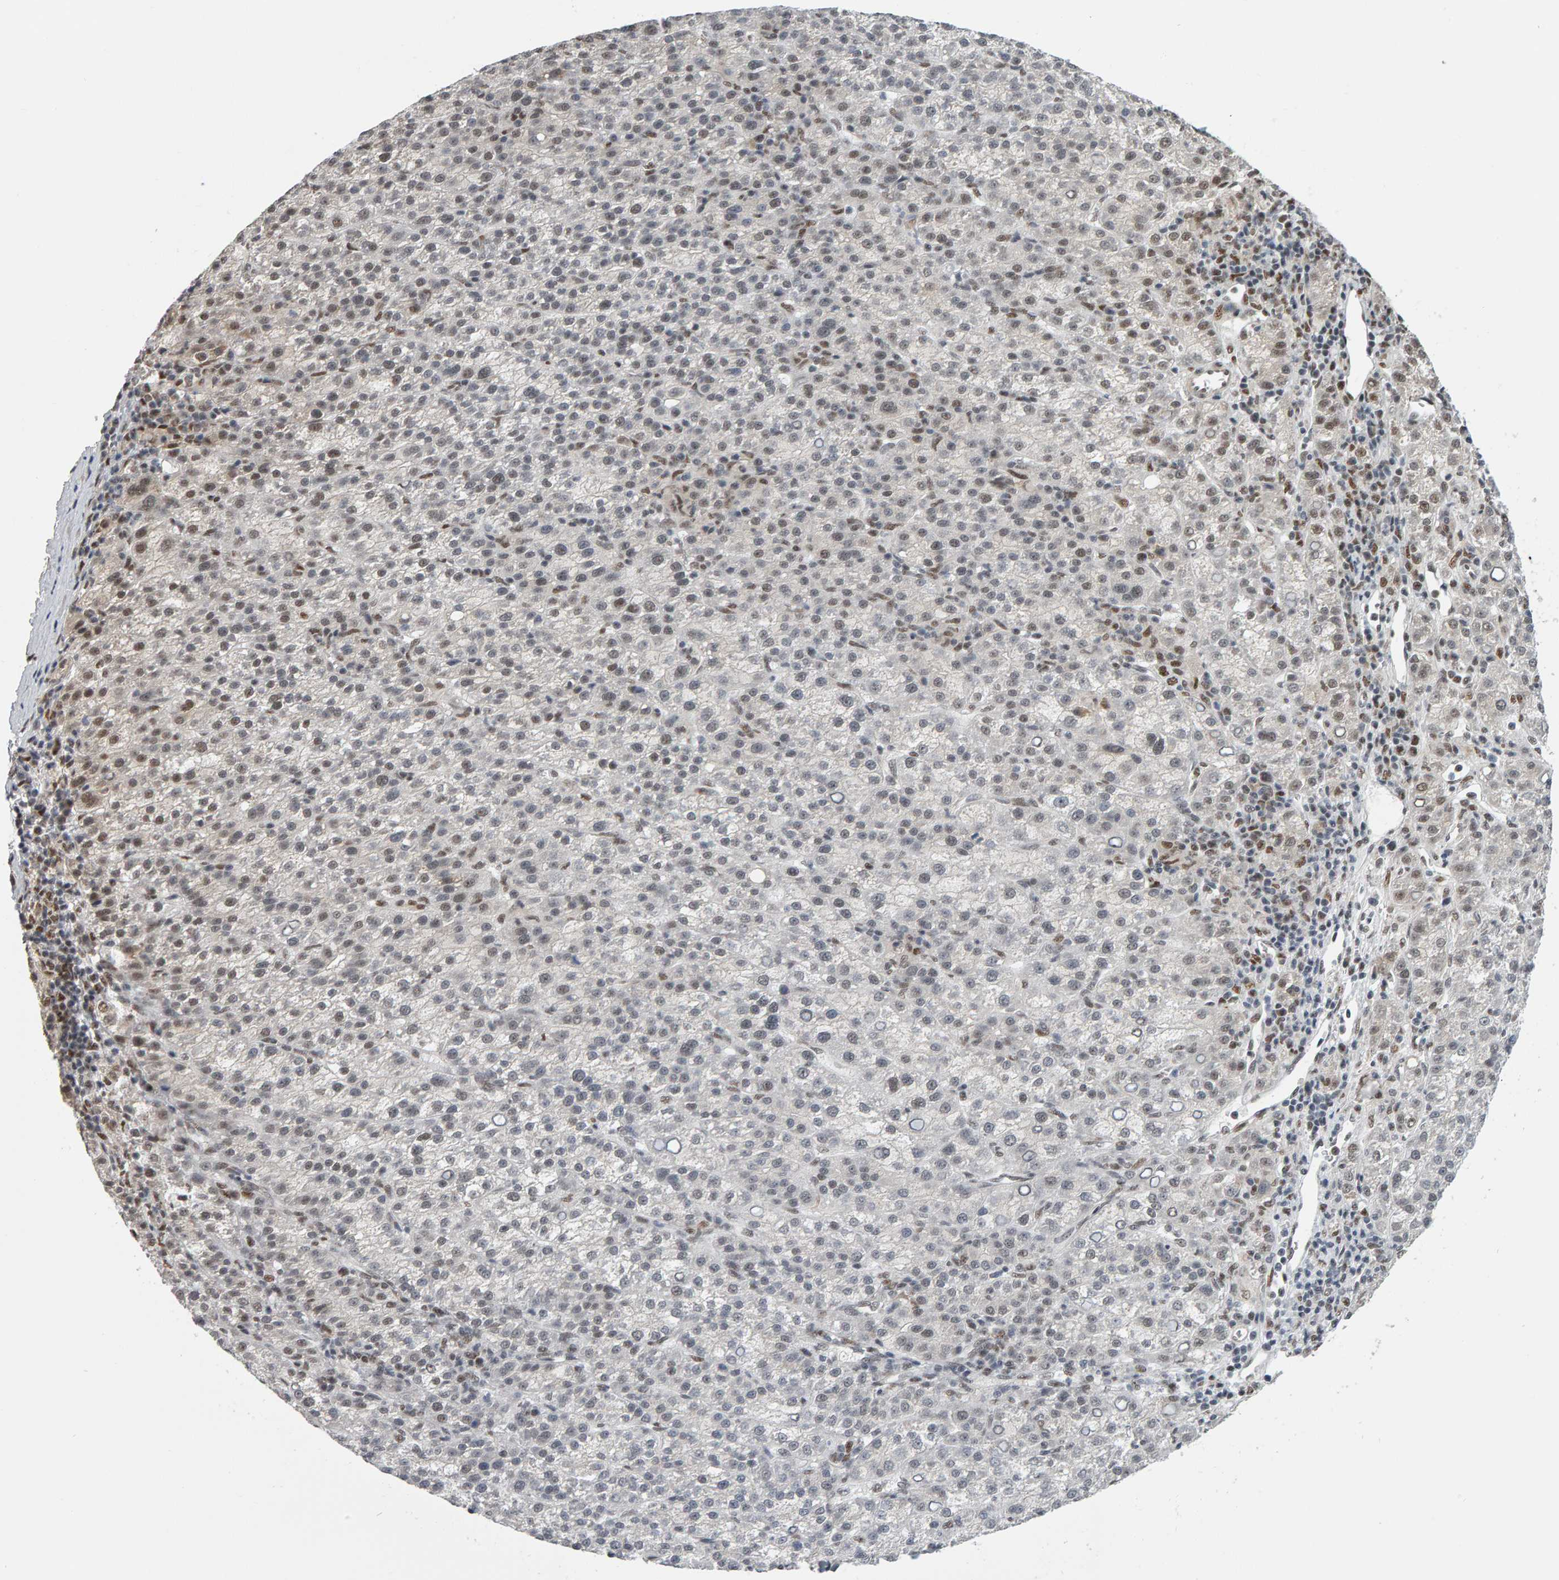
{"staining": {"intensity": "weak", "quantity": "<25%", "location": "nuclear"}, "tissue": "liver cancer", "cell_type": "Tumor cells", "image_type": "cancer", "snomed": [{"axis": "morphology", "description": "Carcinoma, Hepatocellular, NOS"}, {"axis": "topography", "description": "Liver"}], "caption": "Immunohistochemistry (IHC) of liver cancer exhibits no staining in tumor cells.", "gene": "ATF7IP", "patient": {"sex": "female", "age": 58}}